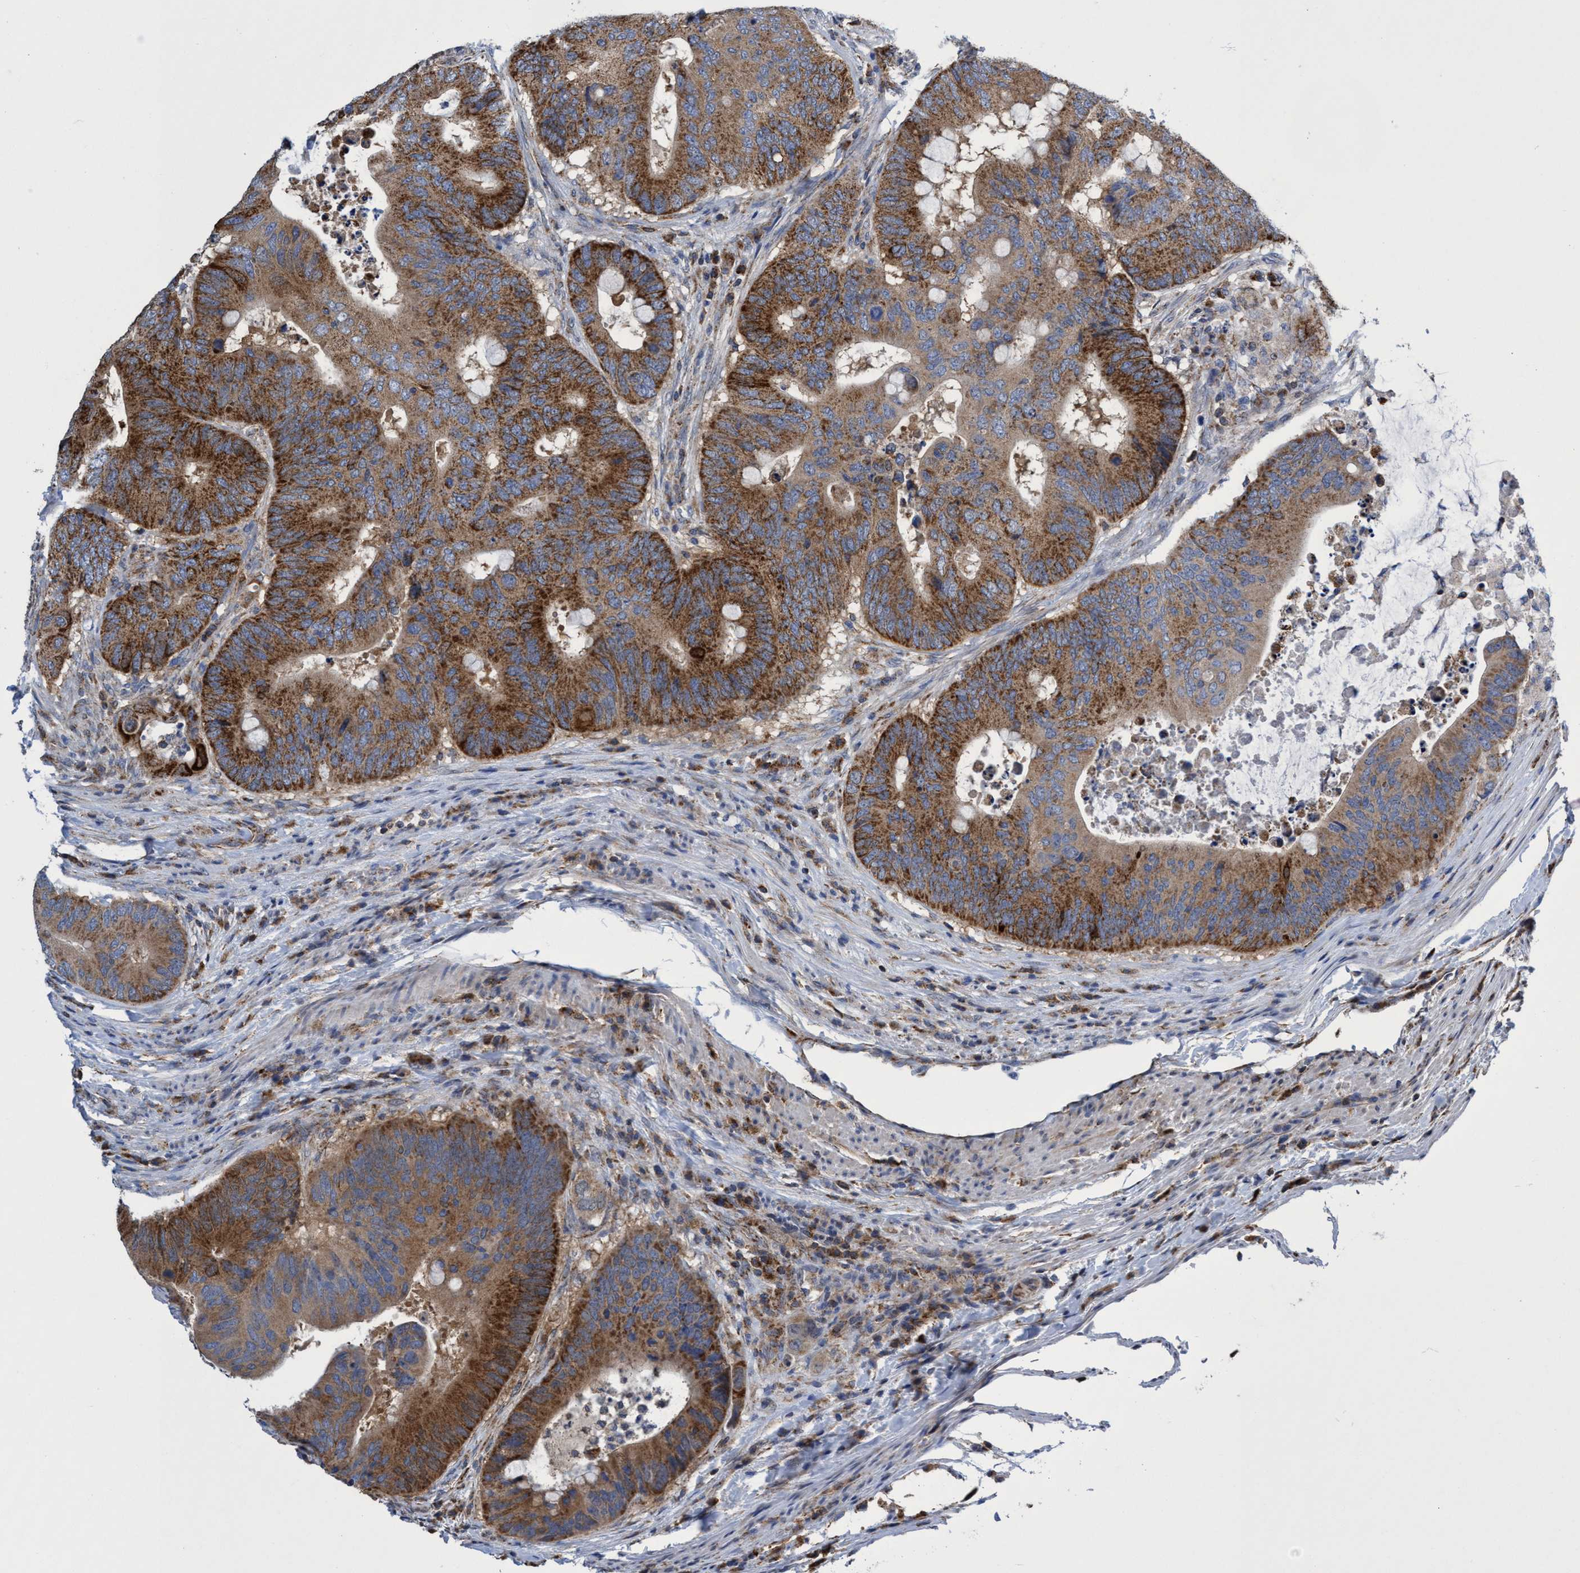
{"staining": {"intensity": "strong", "quantity": ">75%", "location": "cytoplasmic/membranous"}, "tissue": "colorectal cancer", "cell_type": "Tumor cells", "image_type": "cancer", "snomed": [{"axis": "morphology", "description": "Adenocarcinoma, NOS"}, {"axis": "topography", "description": "Colon"}], "caption": "Protein staining shows strong cytoplasmic/membranous expression in approximately >75% of tumor cells in colorectal cancer.", "gene": "CRYZ", "patient": {"sex": "male", "age": 71}}